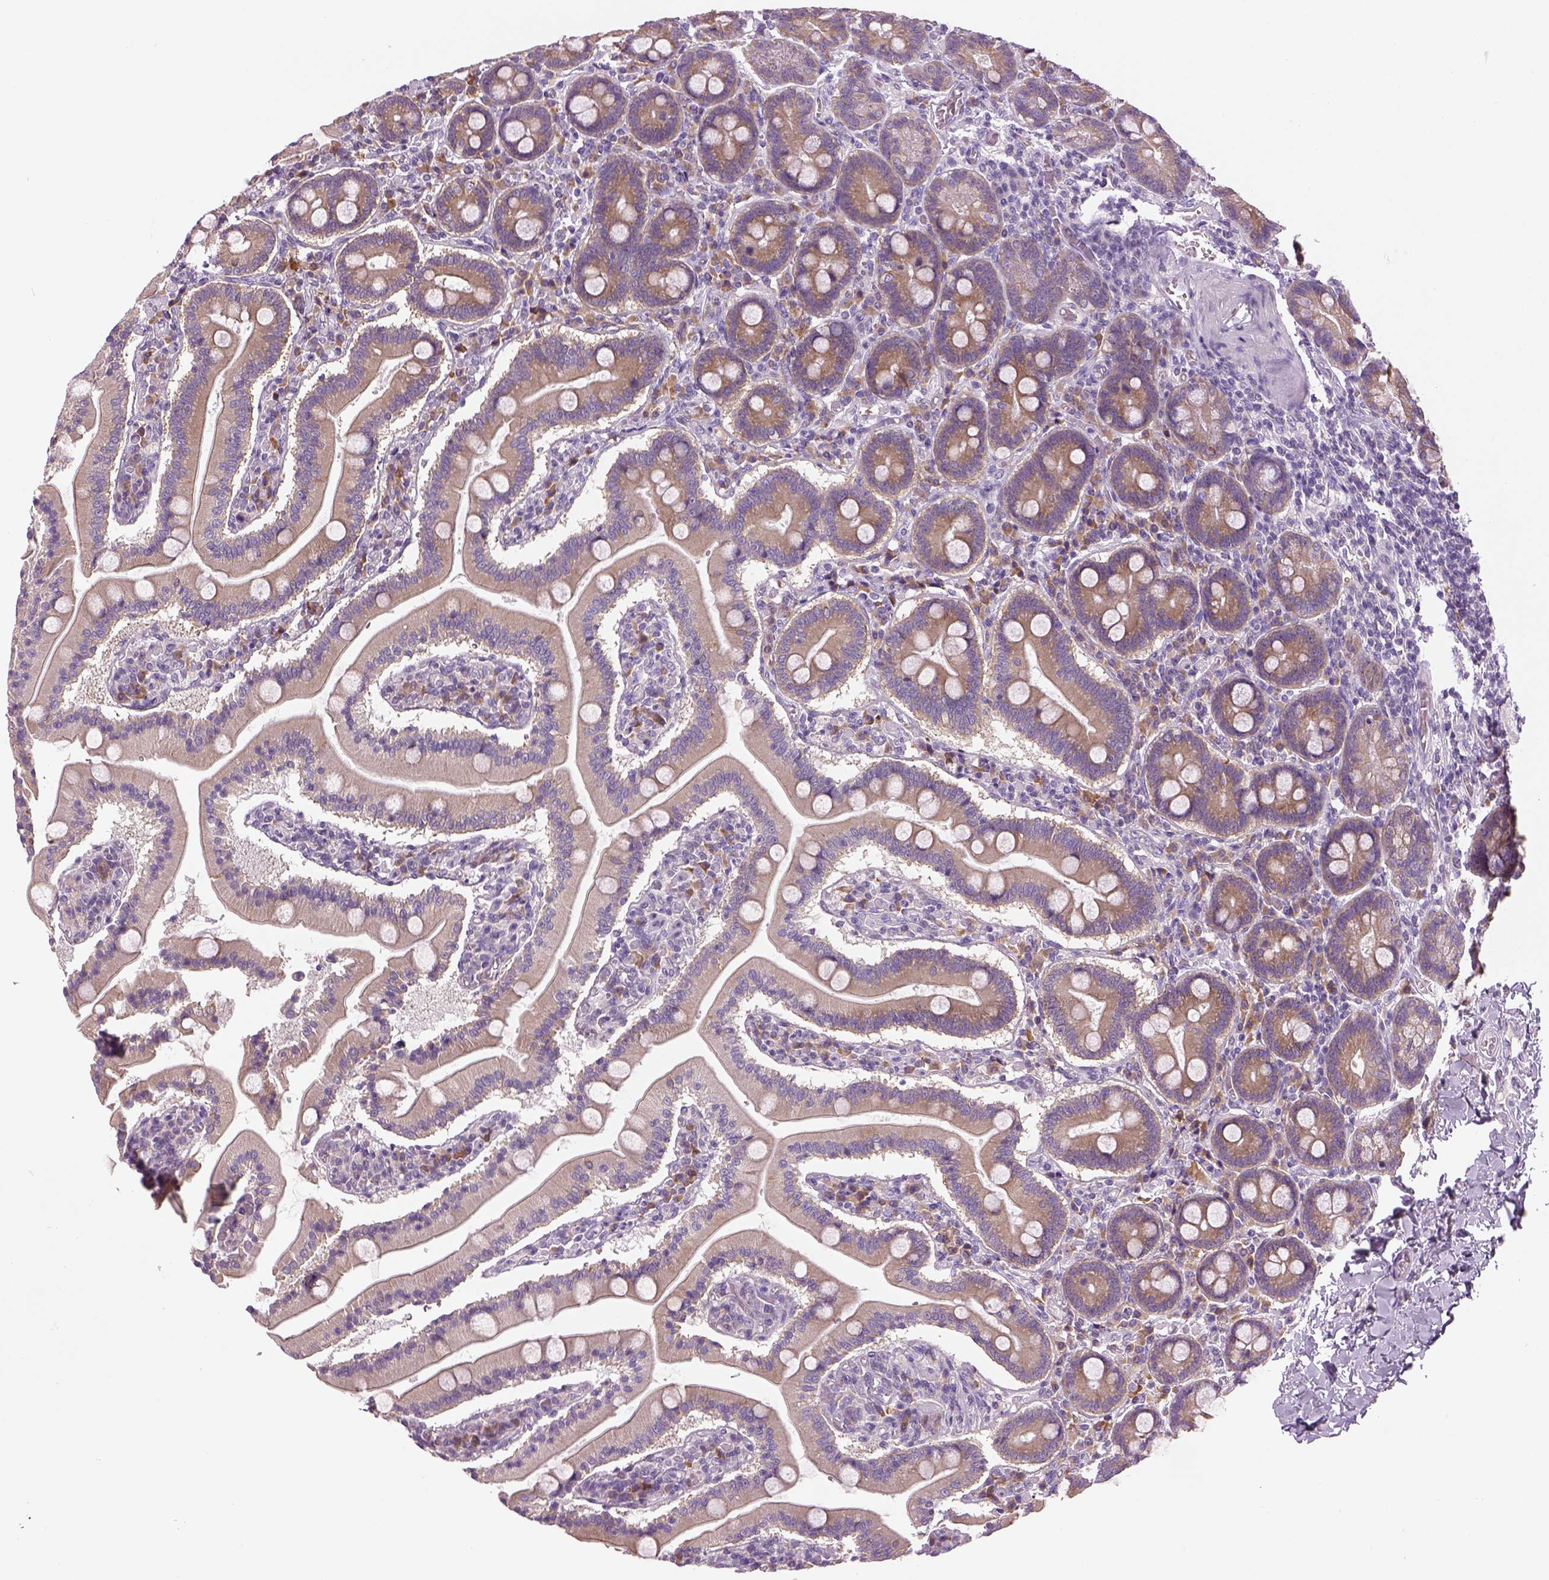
{"staining": {"intensity": "moderate", "quantity": "25%-75%", "location": "cytoplasmic/membranous"}, "tissue": "small intestine", "cell_type": "Glandular cells", "image_type": "normal", "snomed": [{"axis": "morphology", "description": "Normal tissue, NOS"}, {"axis": "topography", "description": "Small intestine"}], "caption": "Glandular cells exhibit medium levels of moderate cytoplasmic/membranous staining in about 25%-75% of cells in normal small intestine.", "gene": "CHST14", "patient": {"sex": "male", "age": 37}}